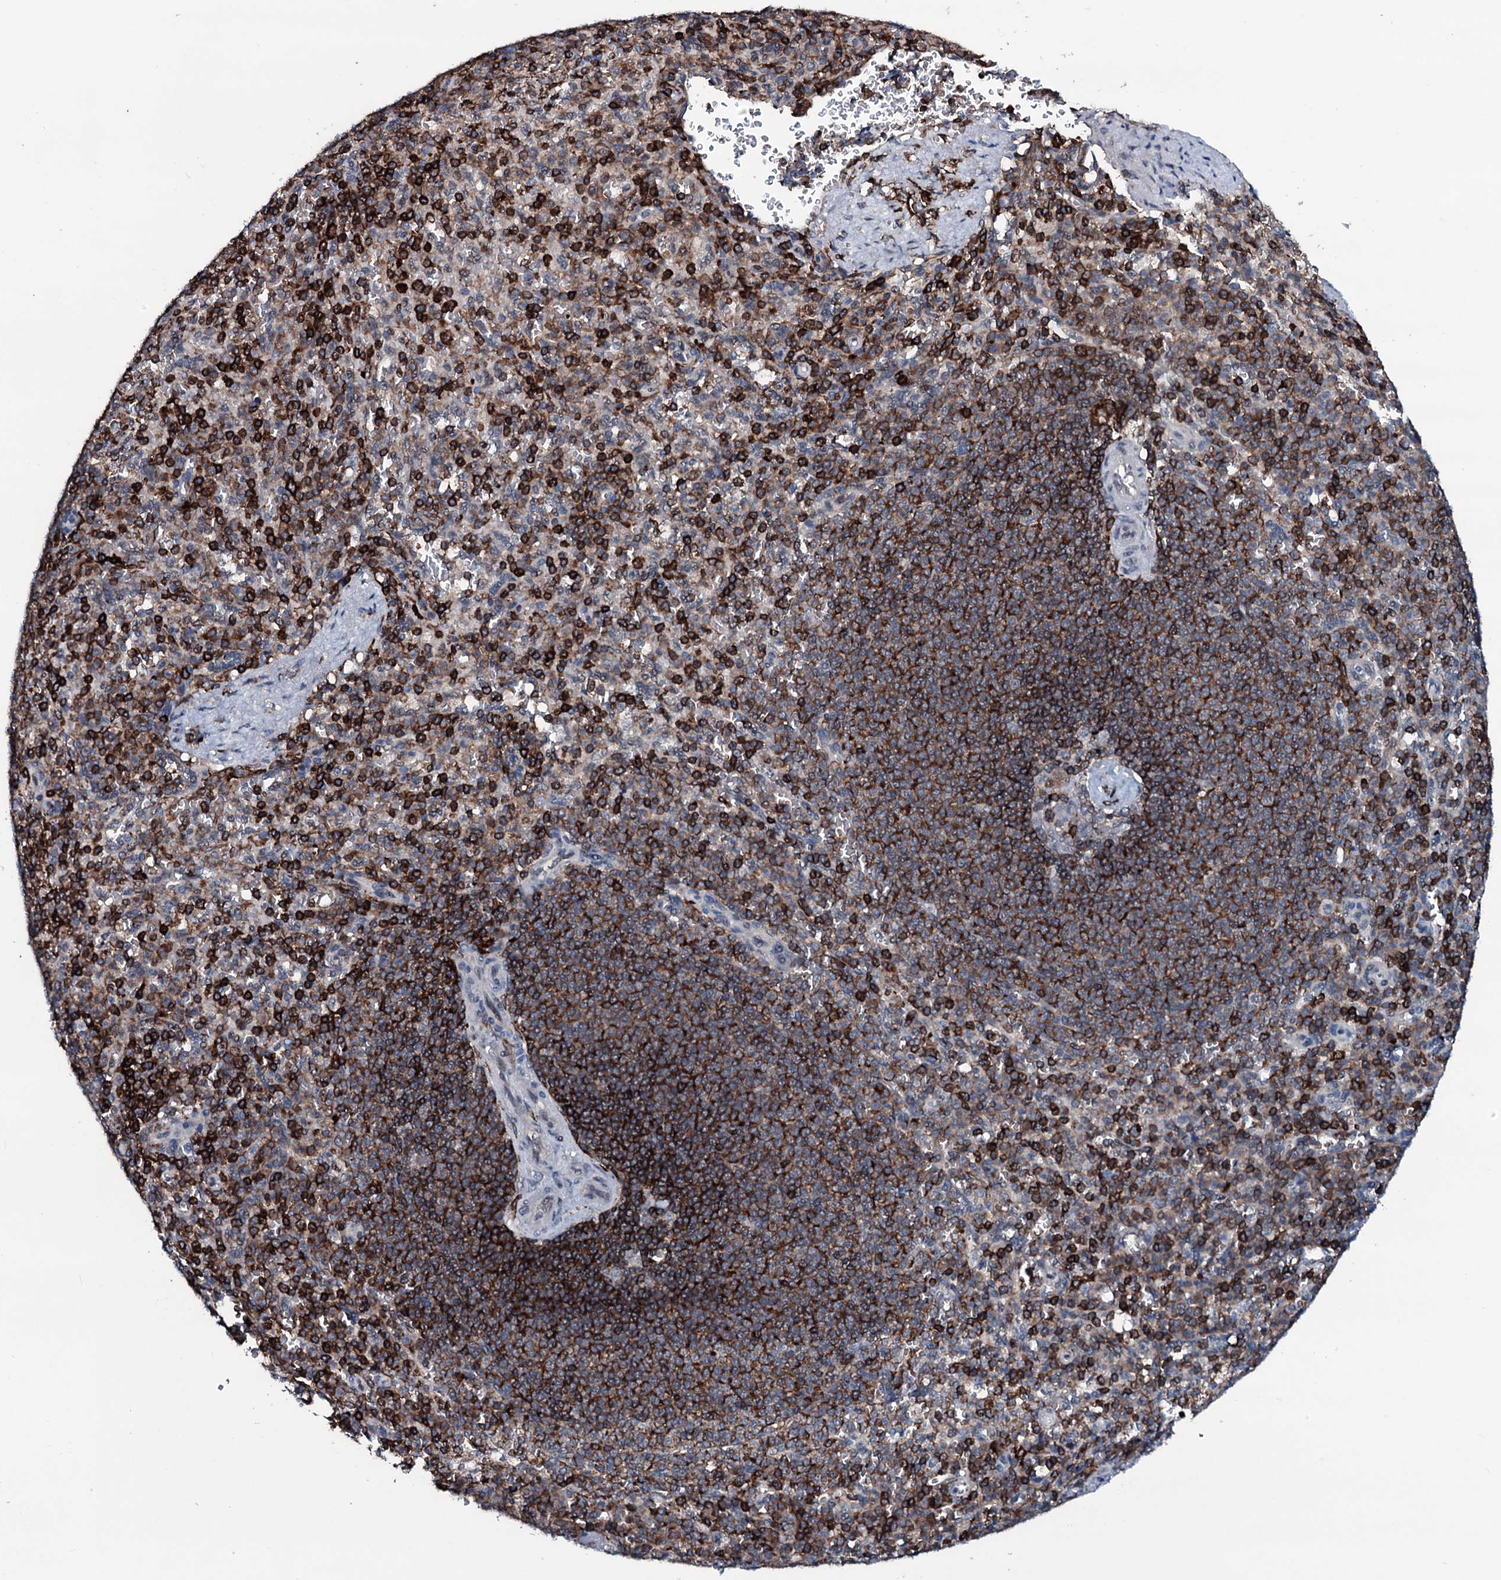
{"staining": {"intensity": "strong", "quantity": "25%-75%", "location": "cytoplasmic/membranous"}, "tissue": "spleen", "cell_type": "Cells in red pulp", "image_type": "normal", "snomed": [{"axis": "morphology", "description": "Normal tissue, NOS"}, {"axis": "topography", "description": "Spleen"}], "caption": "Approximately 25%-75% of cells in red pulp in benign human spleen exhibit strong cytoplasmic/membranous protein expression as visualized by brown immunohistochemical staining.", "gene": "OGFOD2", "patient": {"sex": "female", "age": 74}}